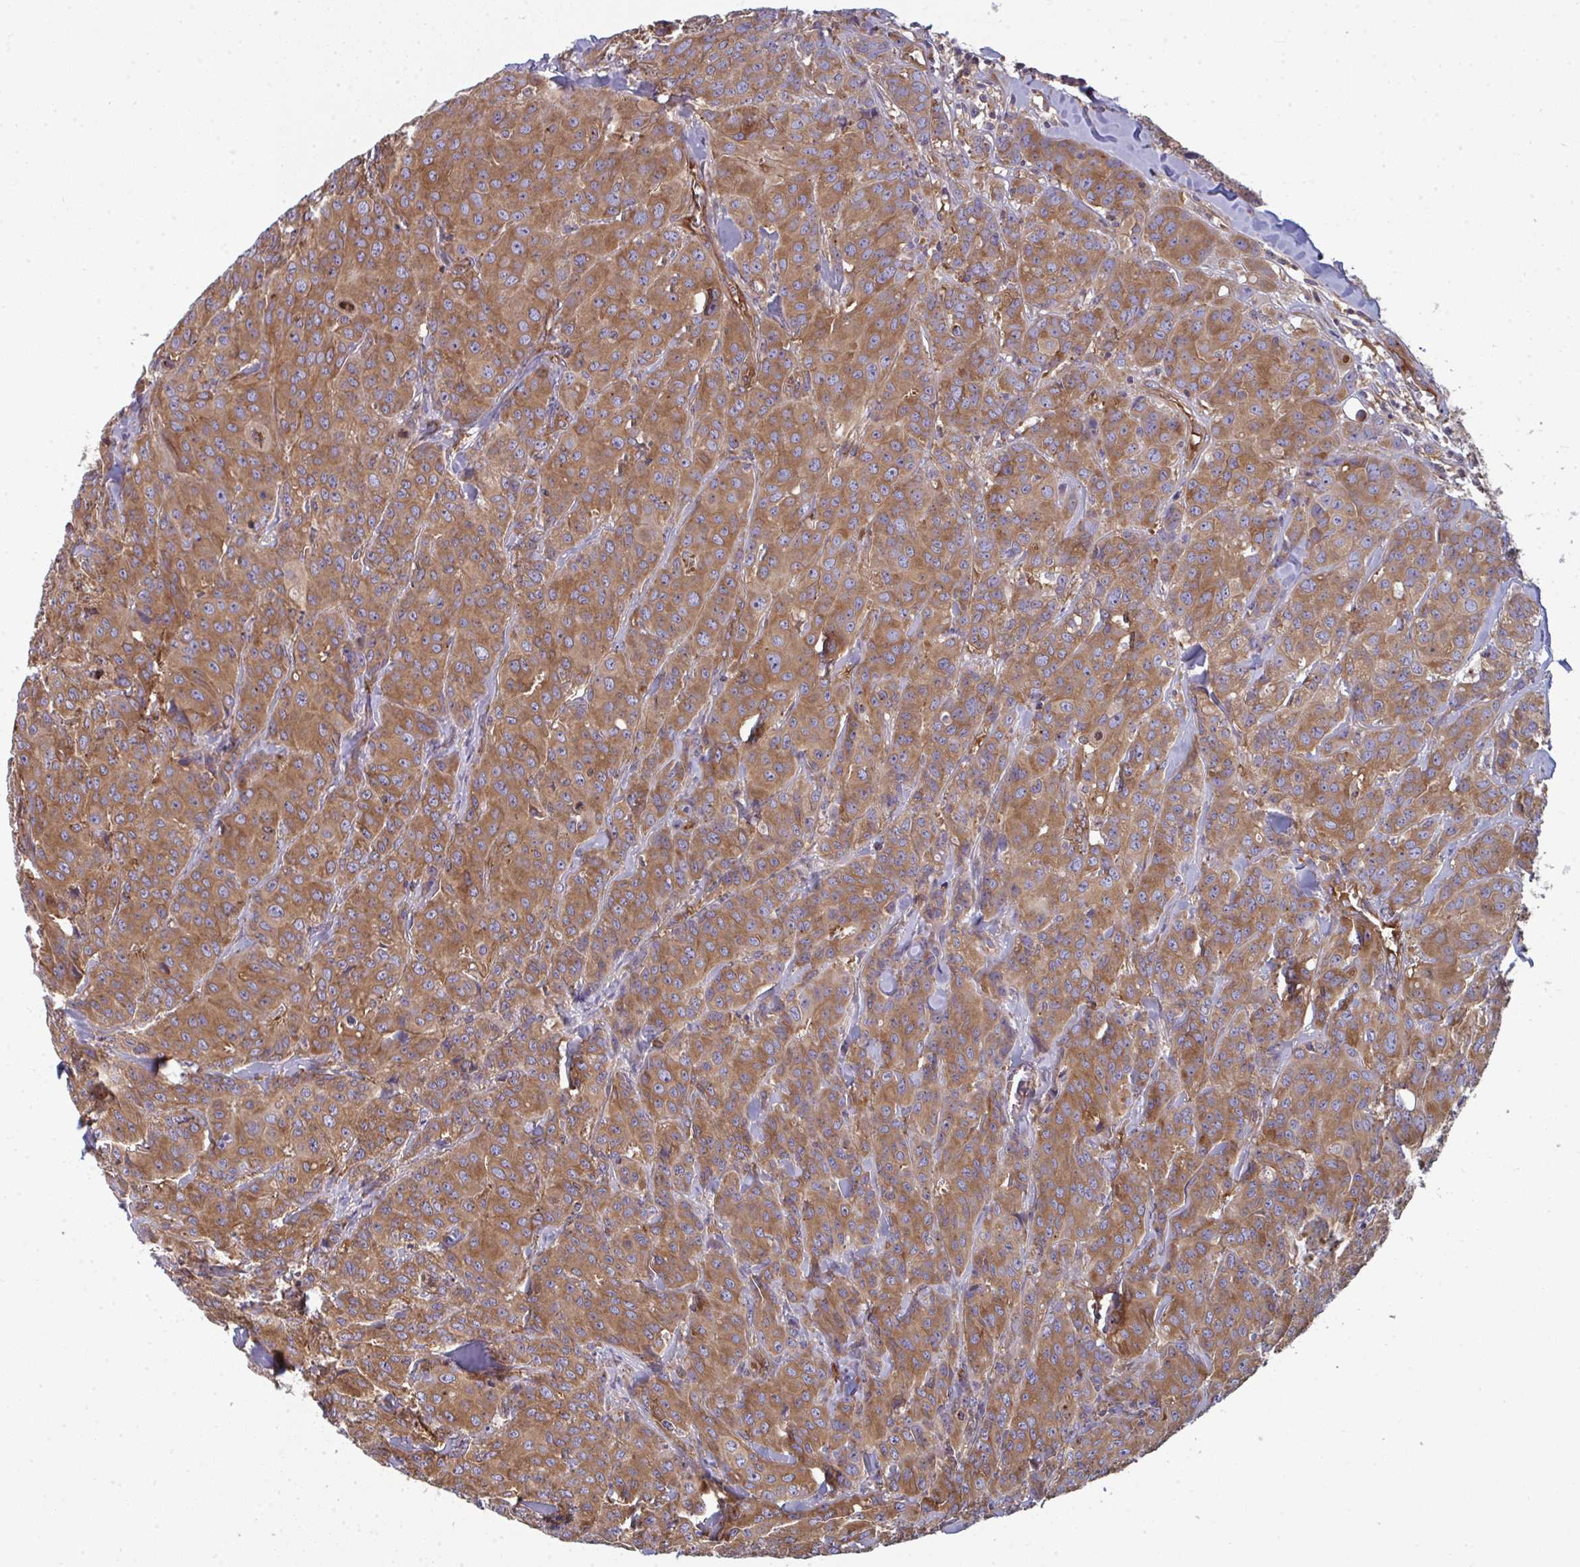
{"staining": {"intensity": "moderate", "quantity": ">75%", "location": "cytoplasmic/membranous"}, "tissue": "breast cancer", "cell_type": "Tumor cells", "image_type": "cancer", "snomed": [{"axis": "morphology", "description": "Normal tissue, NOS"}, {"axis": "morphology", "description": "Duct carcinoma"}, {"axis": "topography", "description": "Breast"}], "caption": "Breast invasive ductal carcinoma stained with a brown dye displays moderate cytoplasmic/membranous positive expression in approximately >75% of tumor cells.", "gene": "DYNC1I2", "patient": {"sex": "female", "age": 43}}